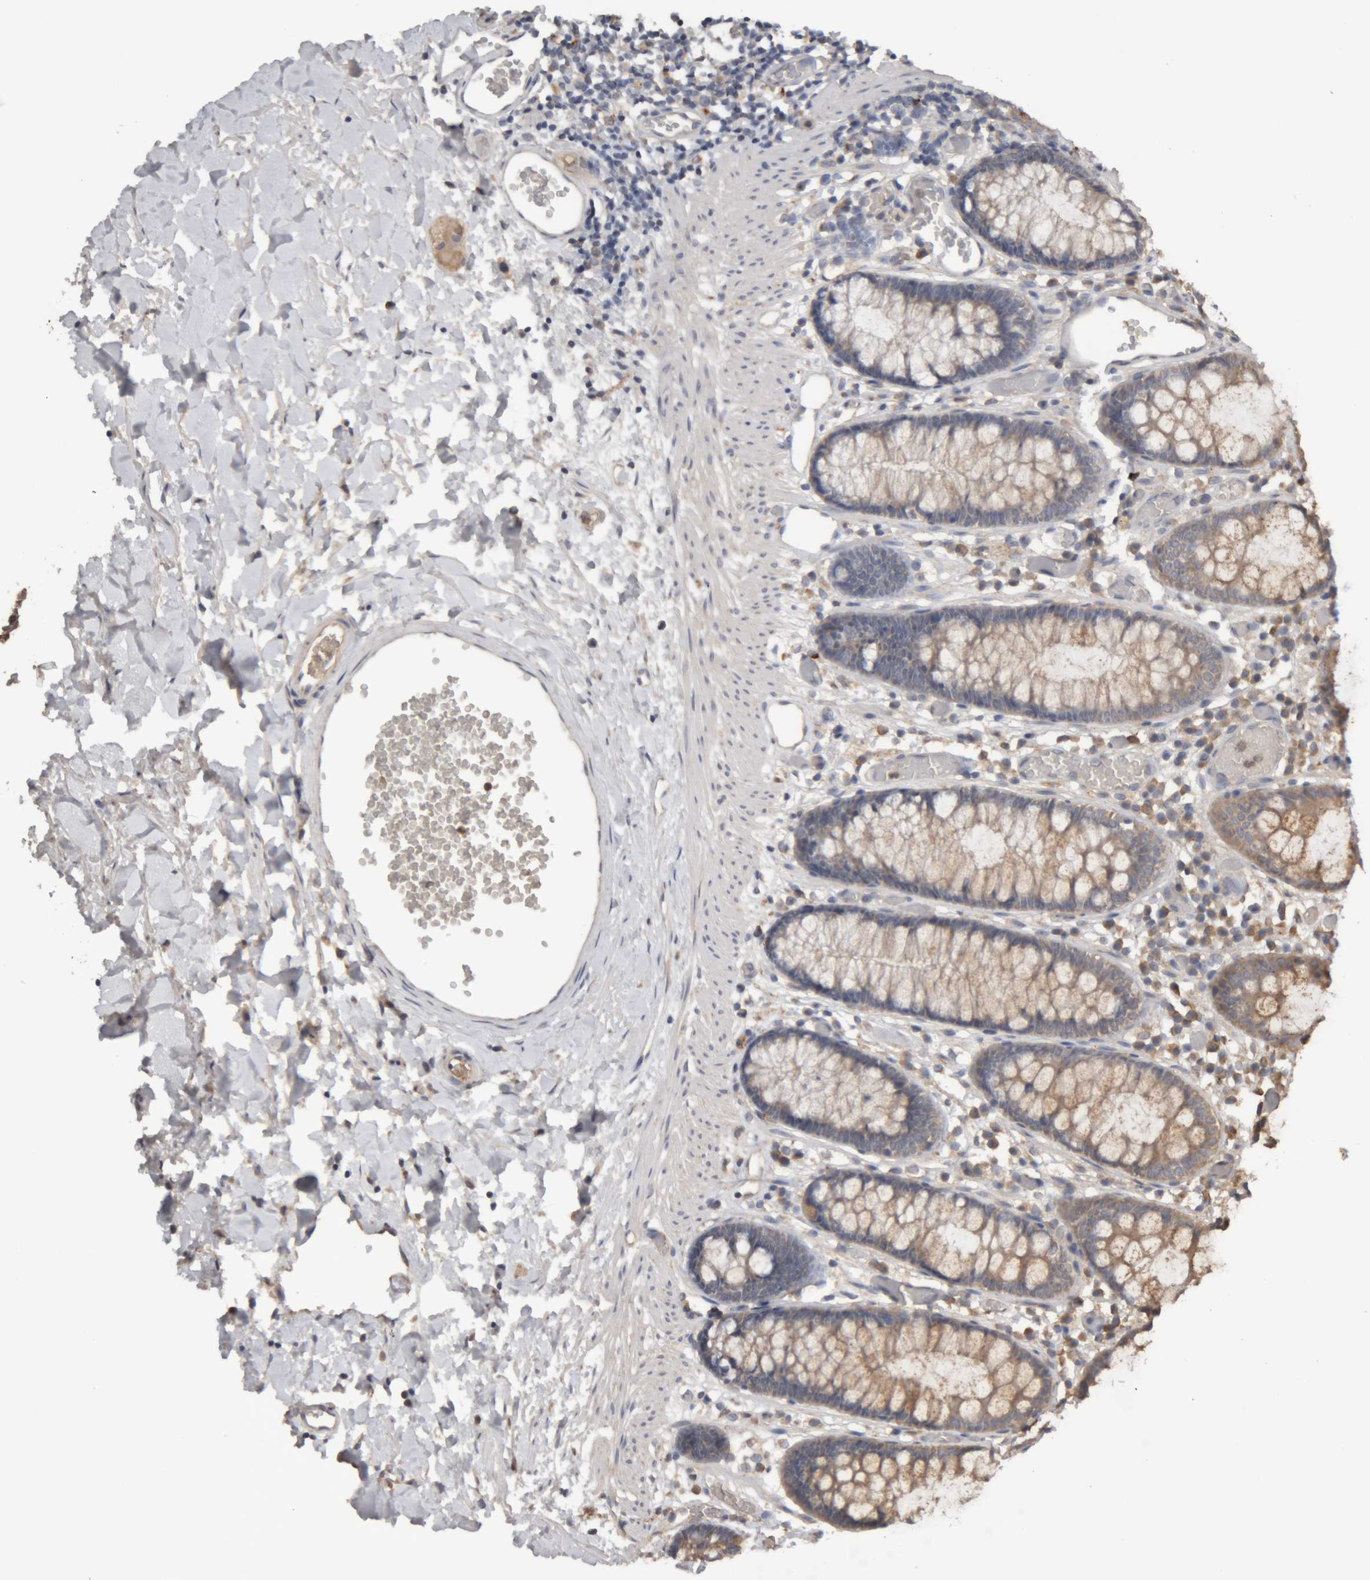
{"staining": {"intensity": "moderate", "quantity": "<25%", "location": "cytoplasmic/membranous"}, "tissue": "colon", "cell_type": "Endothelial cells", "image_type": "normal", "snomed": [{"axis": "morphology", "description": "Normal tissue, NOS"}, {"axis": "topography", "description": "Colon"}], "caption": "Immunohistochemistry (IHC) staining of unremarkable colon, which reveals low levels of moderate cytoplasmic/membranous staining in approximately <25% of endothelial cells indicating moderate cytoplasmic/membranous protein staining. The staining was performed using DAB (3,3'-diaminobenzidine) (brown) for protein detection and nuclei were counterstained in hematoxylin (blue).", "gene": "TMED7", "patient": {"sex": "male", "age": 14}}